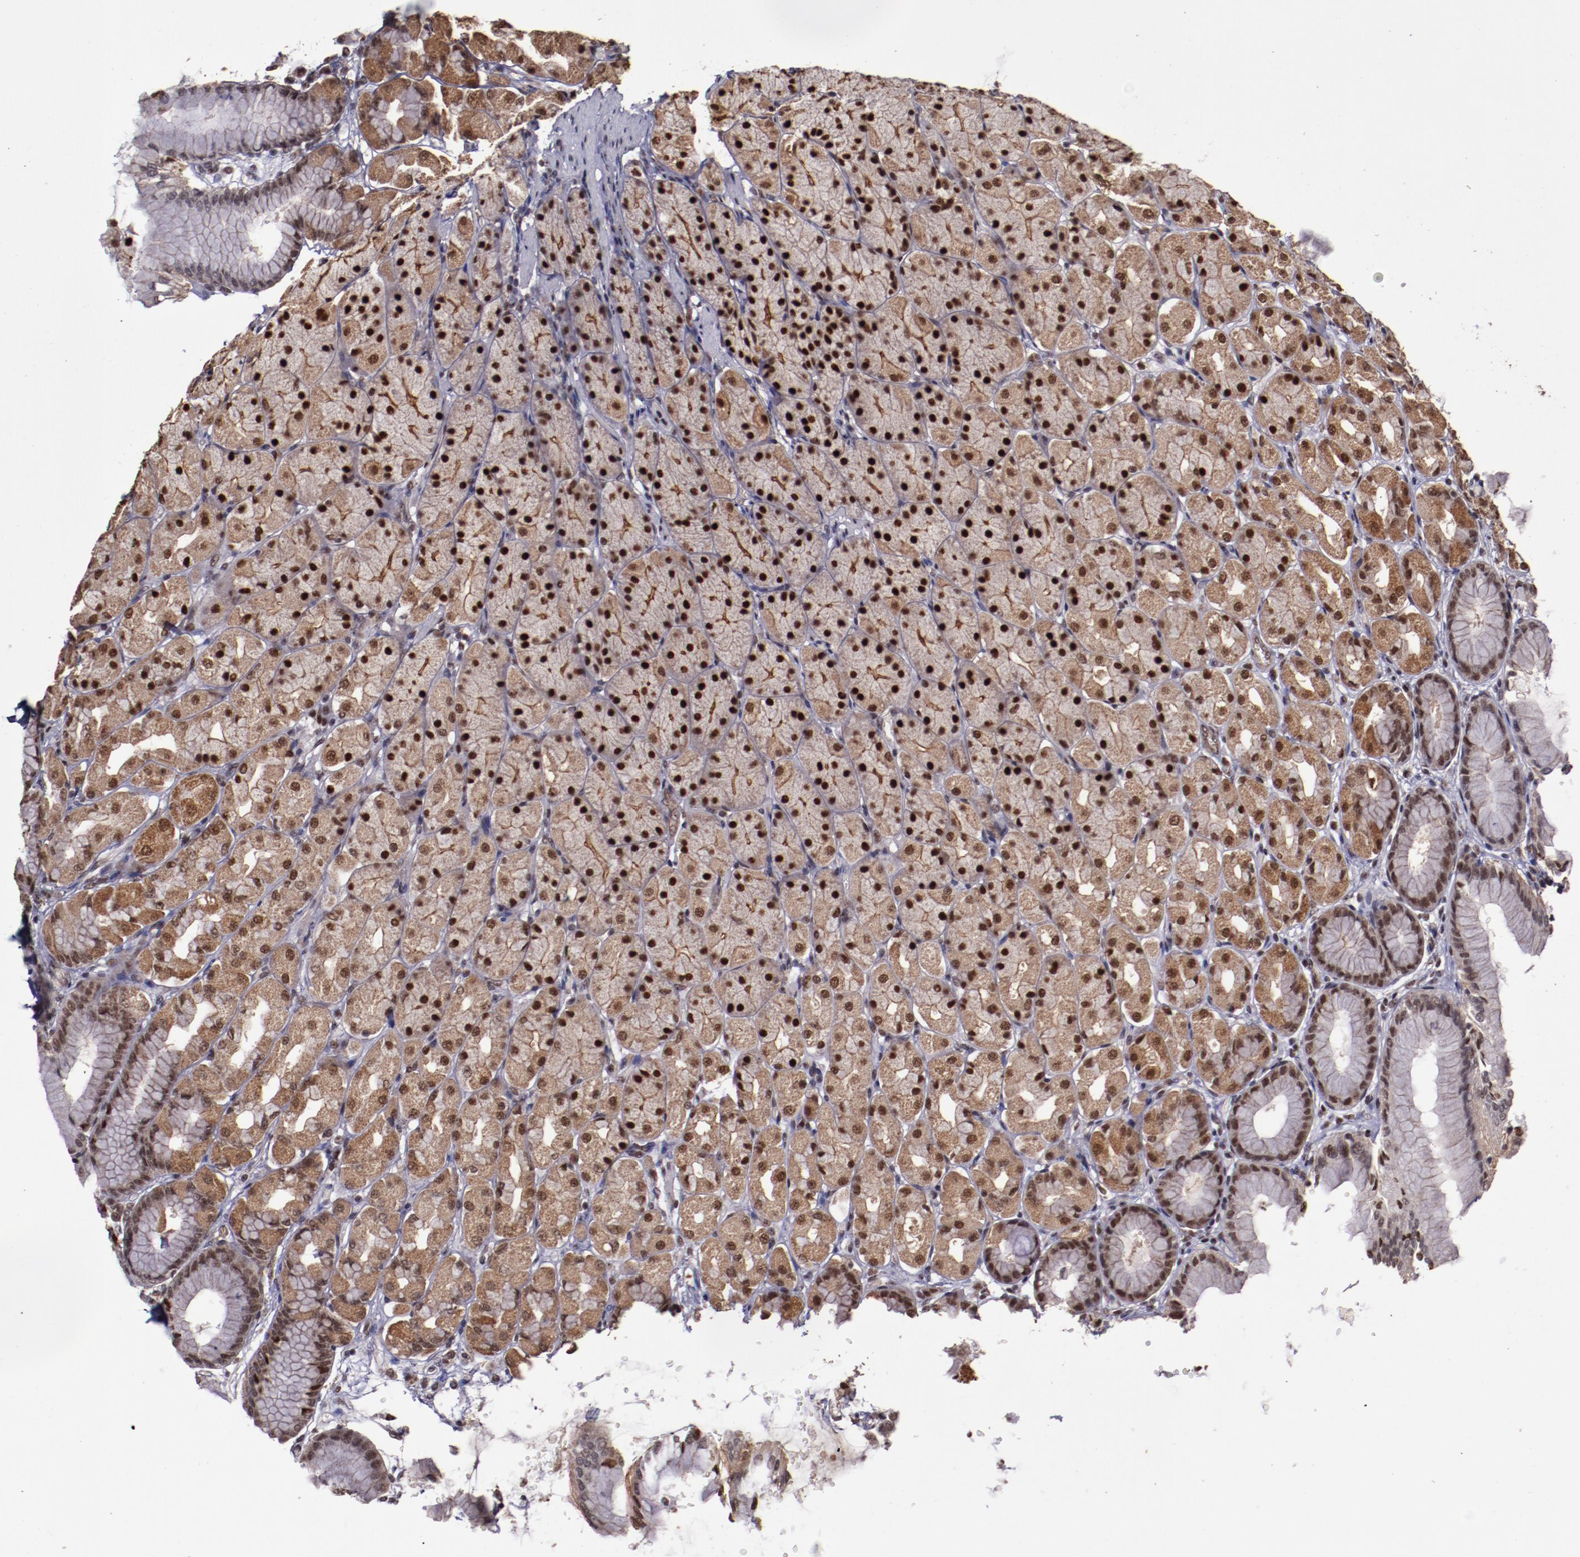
{"staining": {"intensity": "strong", "quantity": ">75%", "location": "cytoplasmic/membranous,nuclear"}, "tissue": "stomach", "cell_type": "Glandular cells", "image_type": "normal", "snomed": [{"axis": "morphology", "description": "Normal tissue, NOS"}, {"axis": "topography", "description": "Stomach, upper"}], "caption": "DAB (3,3'-diaminobenzidine) immunohistochemical staining of normal stomach reveals strong cytoplasmic/membranous,nuclear protein positivity in about >75% of glandular cells. The staining was performed using DAB to visualize the protein expression in brown, while the nuclei were stained in blue with hematoxylin (Magnification: 20x).", "gene": "CECR2", "patient": {"sex": "female", "age": 56}}